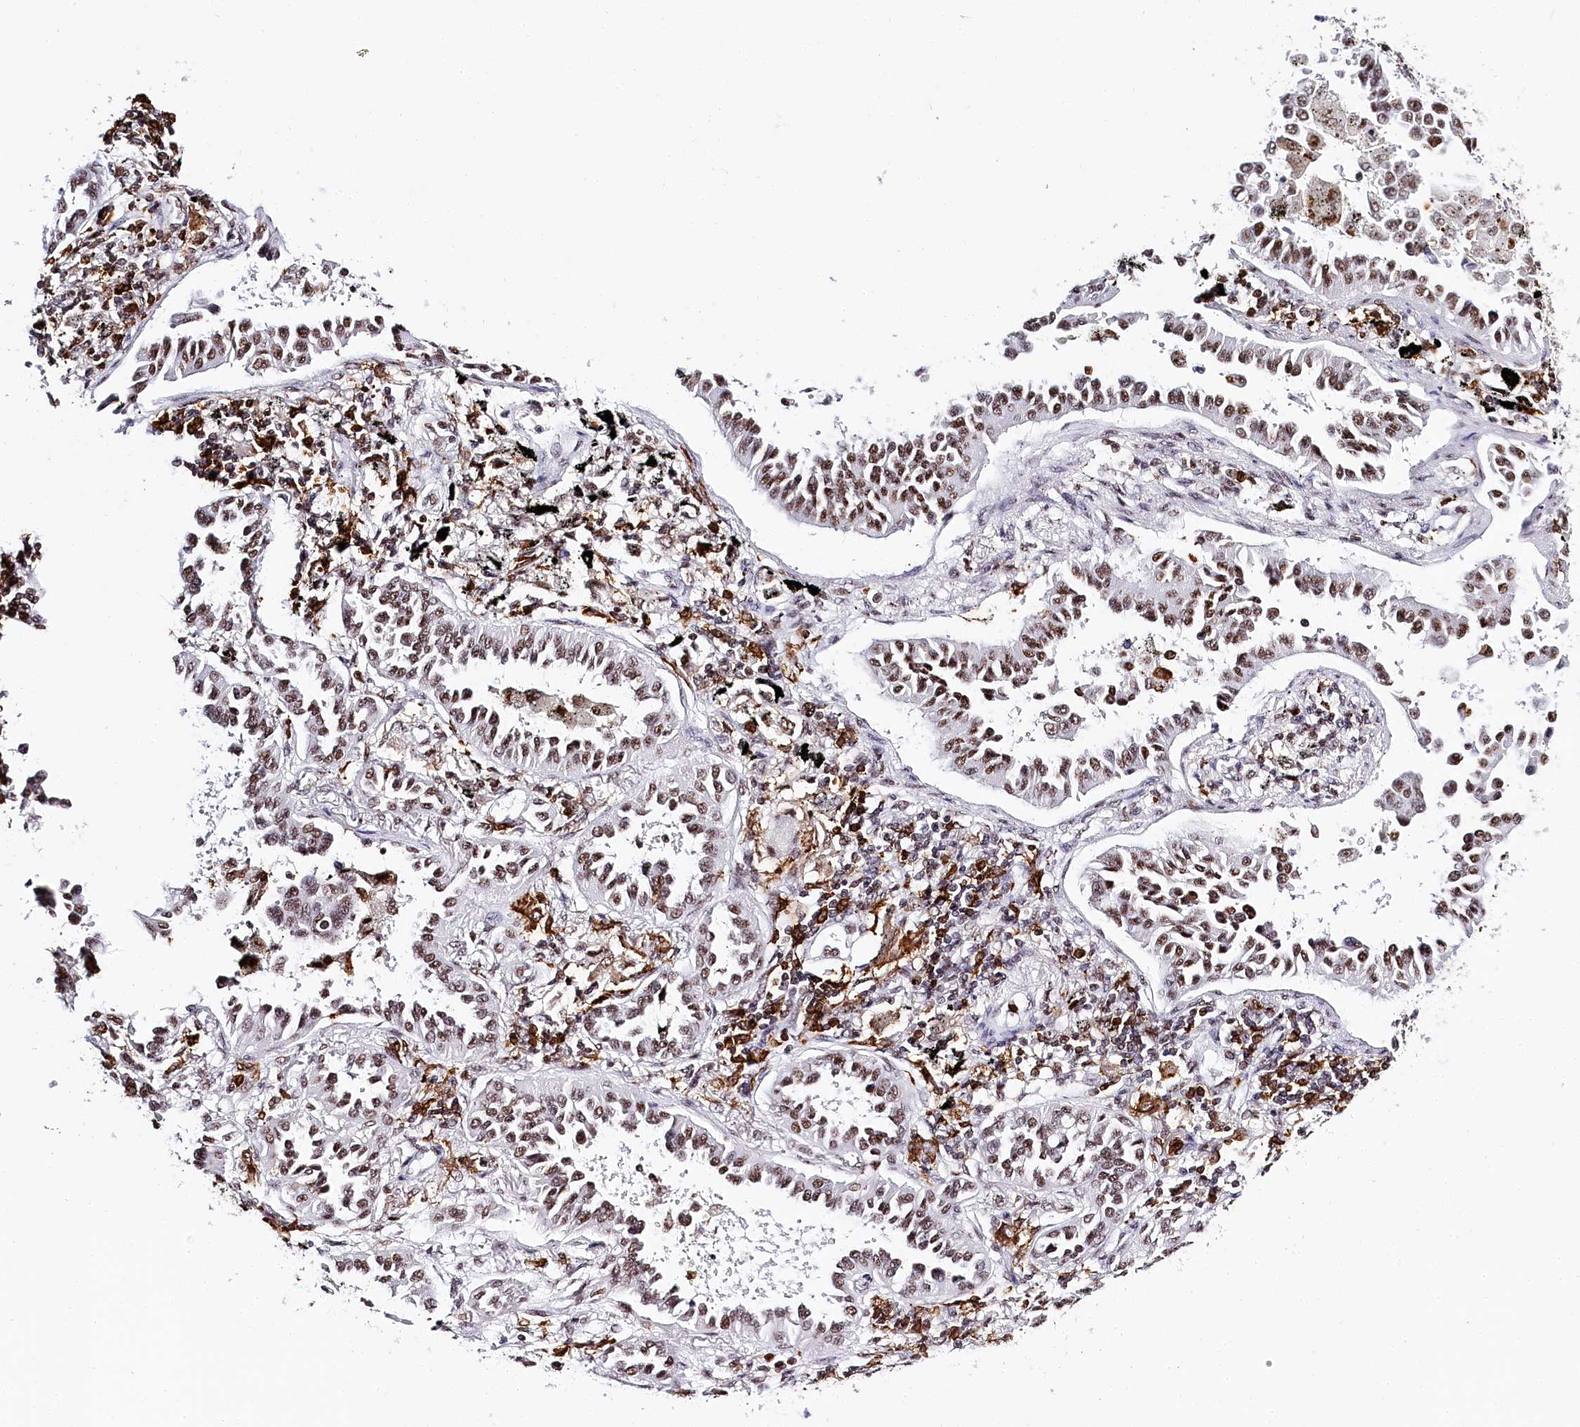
{"staining": {"intensity": "moderate", "quantity": ">75%", "location": "nuclear"}, "tissue": "lung cancer", "cell_type": "Tumor cells", "image_type": "cancer", "snomed": [{"axis": "morphology", "description": "Normal tissue, NOS"}, {"axis": "morphology", "description": "Adenocarcinoma, NOS"}, {"axis": "topography", "description": "Lung"}], "caption": "Tumor cells reveal moderate nuclear positivity in about >75% of cells in lung cancer.", "gene": "BARD1", "patient": {"sex": "male", "age": 59}}